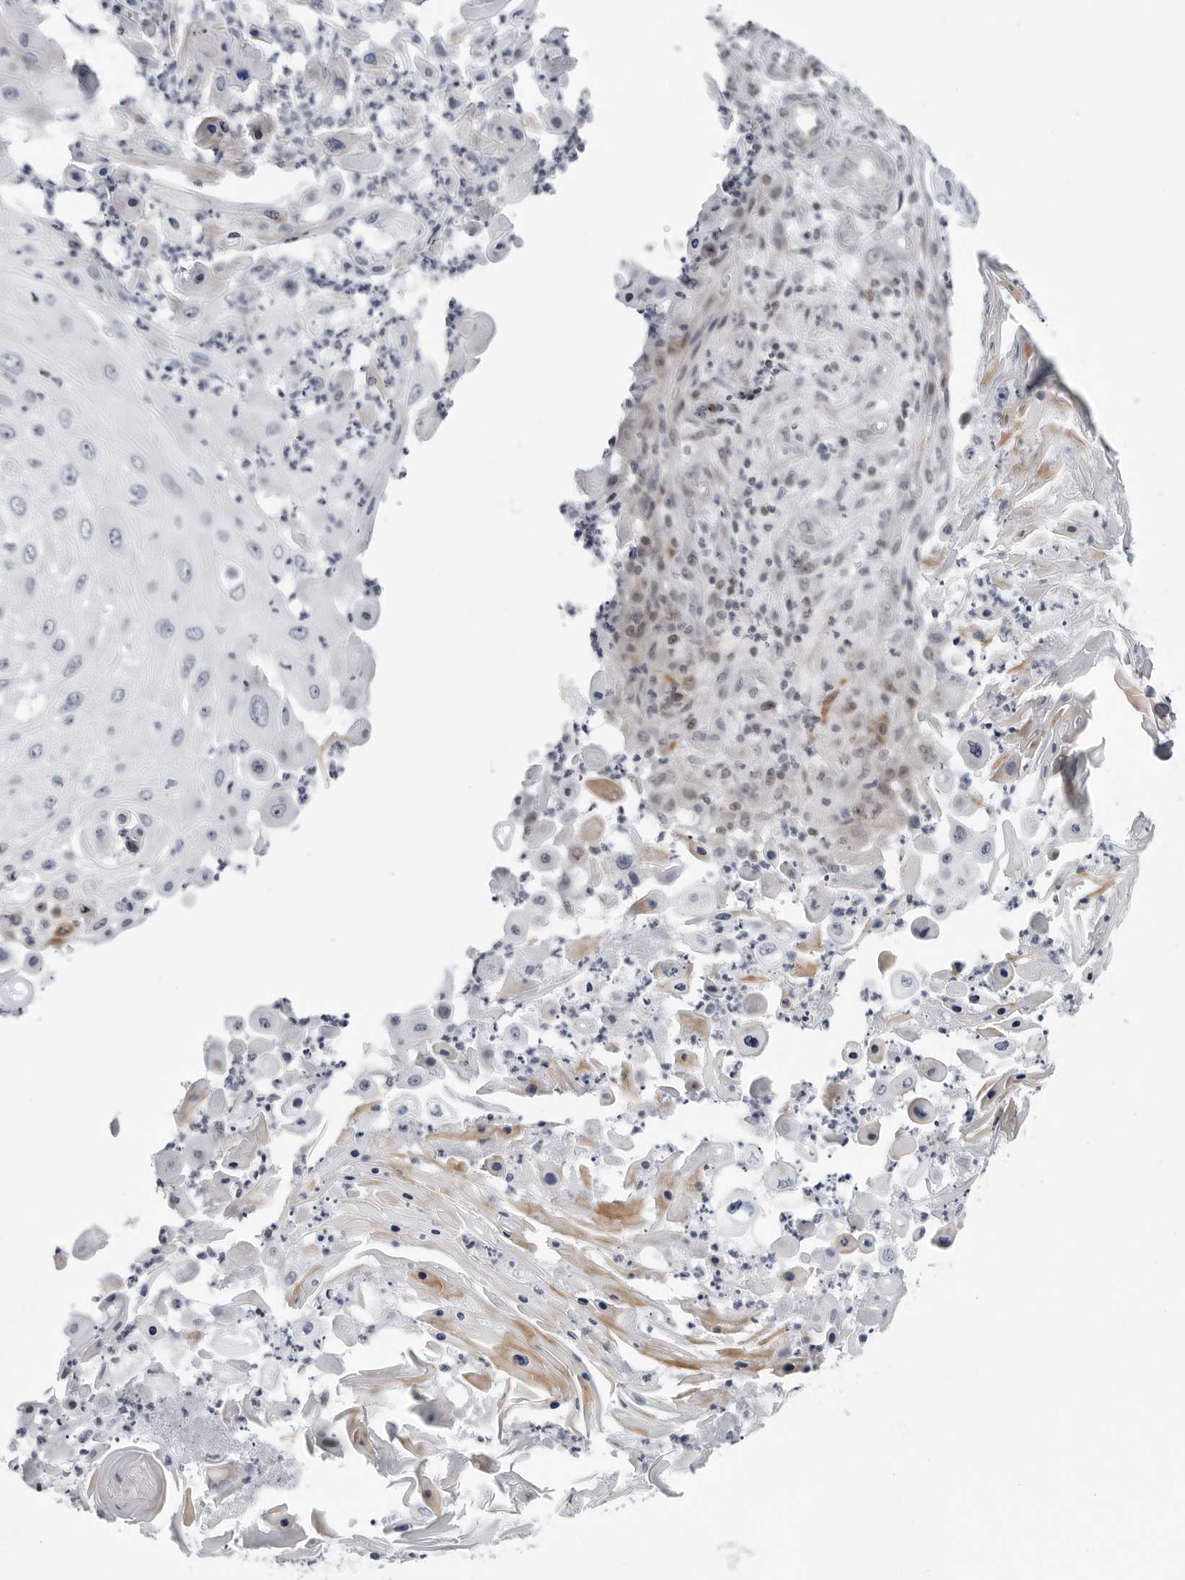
{"staining": {"intensity": "negative", "quantity": "none", "location": "none"}, "tissue": "skin cancer", "cell_type": "Tumor cells", "image_type": "cancer", "snomed": [{"axis": "morphology", "description": "Squamous cell carcinoma, NOS"}, {"axis": "topography", "description": "Skin"}], "caption": "DAB immunohistochemical staining of squamous cell carcinoma (skin) displays no significant positivity in tumor cells.", "gene": "FAM135B", "patient": {"sex": "female", "age": 44}}